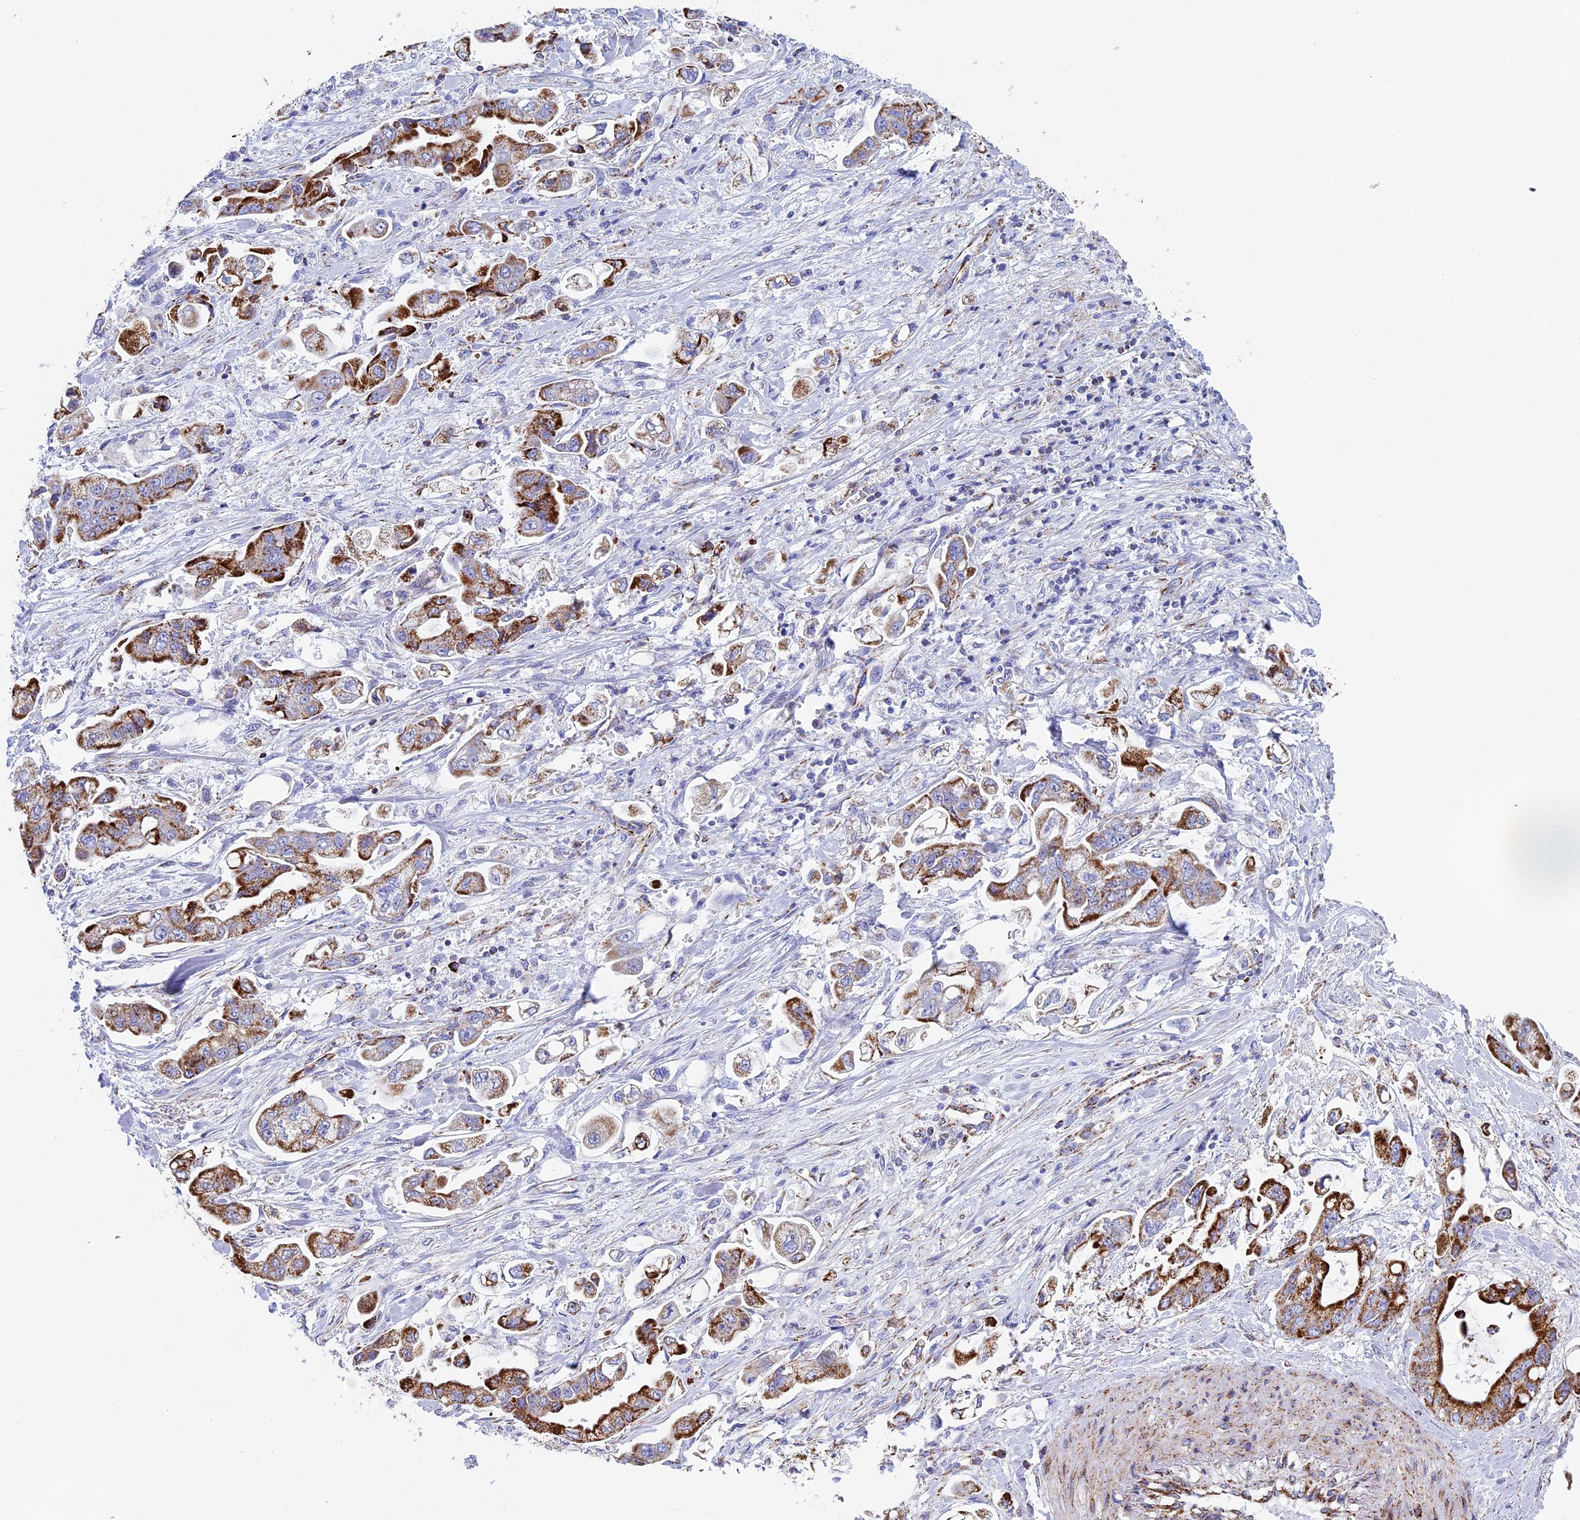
{"staining": {"intensity": "strong", "quantity": ">75%", "location": "cytoplasmic/membranous"}, "tissue": "stomach cancer", "cell_type": "Tumor cells", "image_type": "cancer", "snomed": [{"axis": "morphology", "description": "Adenocarcinoma, NOS"}, {"axis": "topography", "description": "Stomach"}], "caption": "IHC of human adenocarcinoma (stomach) exhibits high levels of strong cytoplasmic/membranous staining in about >75% of tumor cells.", "gene": "UQCRFS1", "patient": {"sex": "male", "age": 62}}